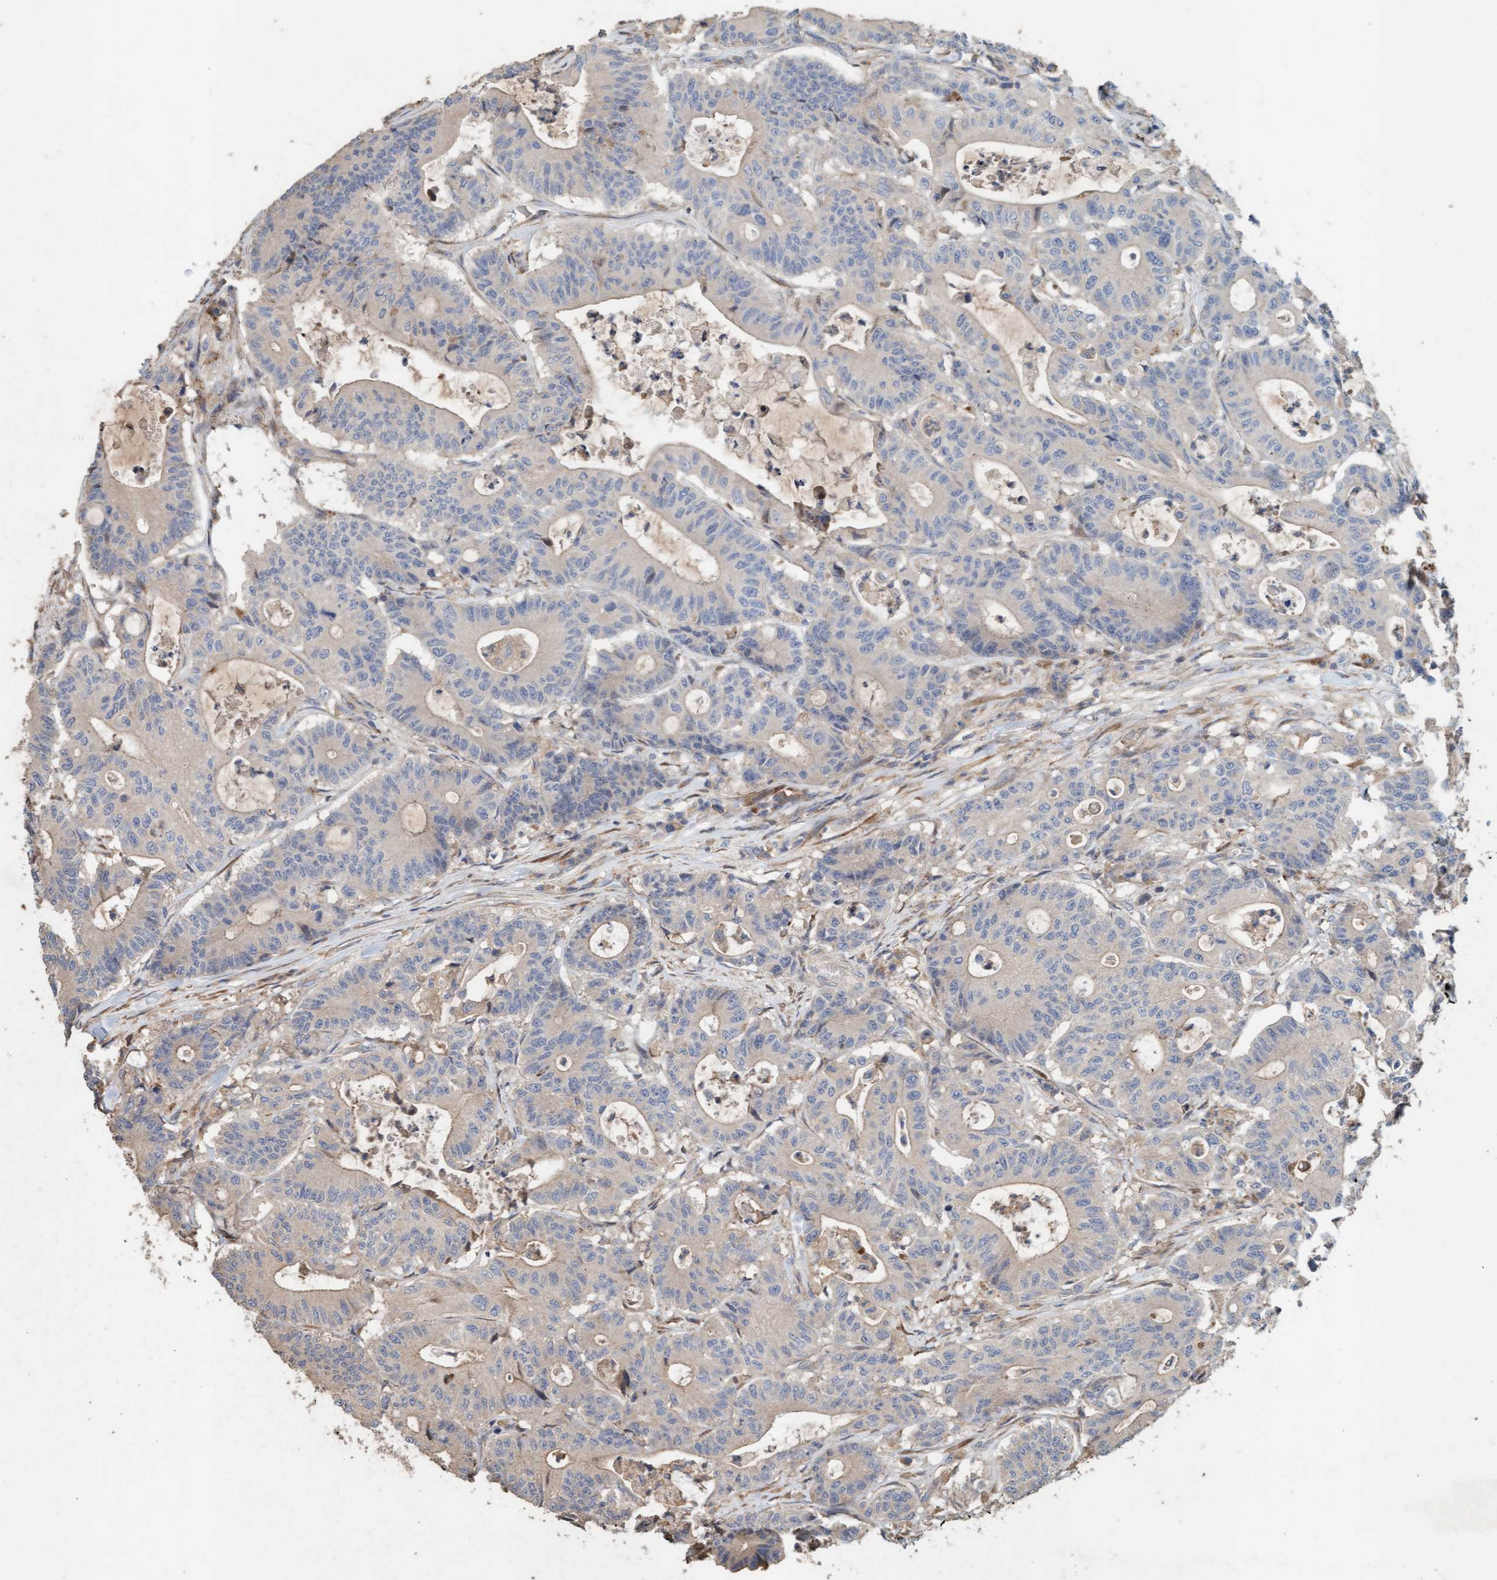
{"staining": {"intensity": "negative", "quantity": "none", "location": "none"}, "tissue": "colorectal cancer", "cell_type": "Tumor cells", "image_type": "cancer", "snomed": [{"axis": "morphology", "description": "Adenocarcinoma, NOS"}, {"axis": "topography", "description": "Colon"}], "caption": "There is no significant positivity in tumor cells of colorectal adenocarcinoma.", "gene": "LONRF1", "patient": {"sex": "female", "age": 84}}